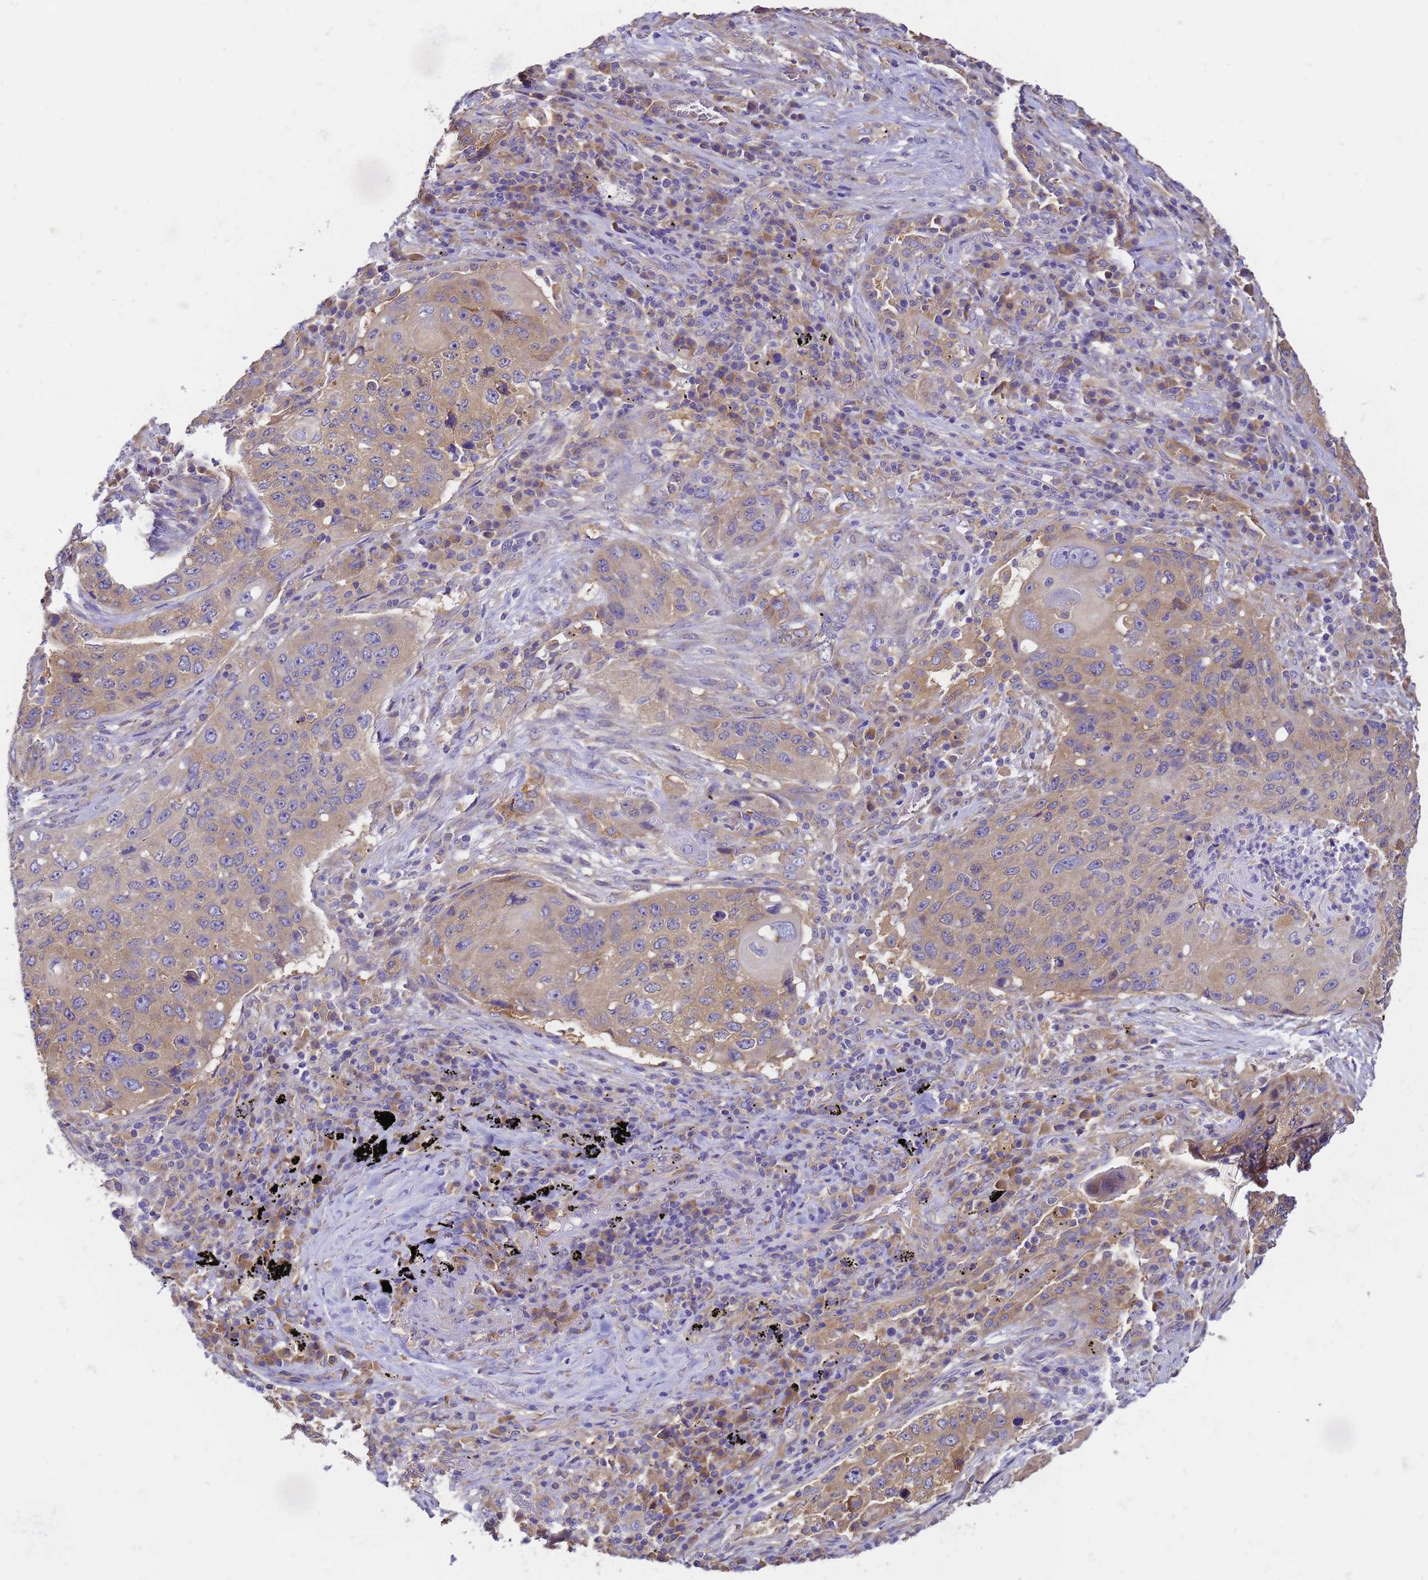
{"staining": {"intensity": "moderate", "quantity": ">75%", "location": "cytoplasmic/membranous"}, "tissue": "lung cancer", "cell_type": "Tumor cells", "image_type": "cancer", "snomed": [{"axis": "morphology", "description": "Squamous cell carcinoma, NOS"}, {"axis": "topography", "description": "Lung"}], "caption": "An image of lung squamous cell carcinoma stained for a protein reveals moderate cytoplasmic/membranous brown staining in tumor cells. The protein of interest is stained brown, and the nuclei are stained in blue (DAB IHC with brightfield microscopy, high magnification).", "gene": "NARS1", "patient": {"sex": "female", "age": 63}}